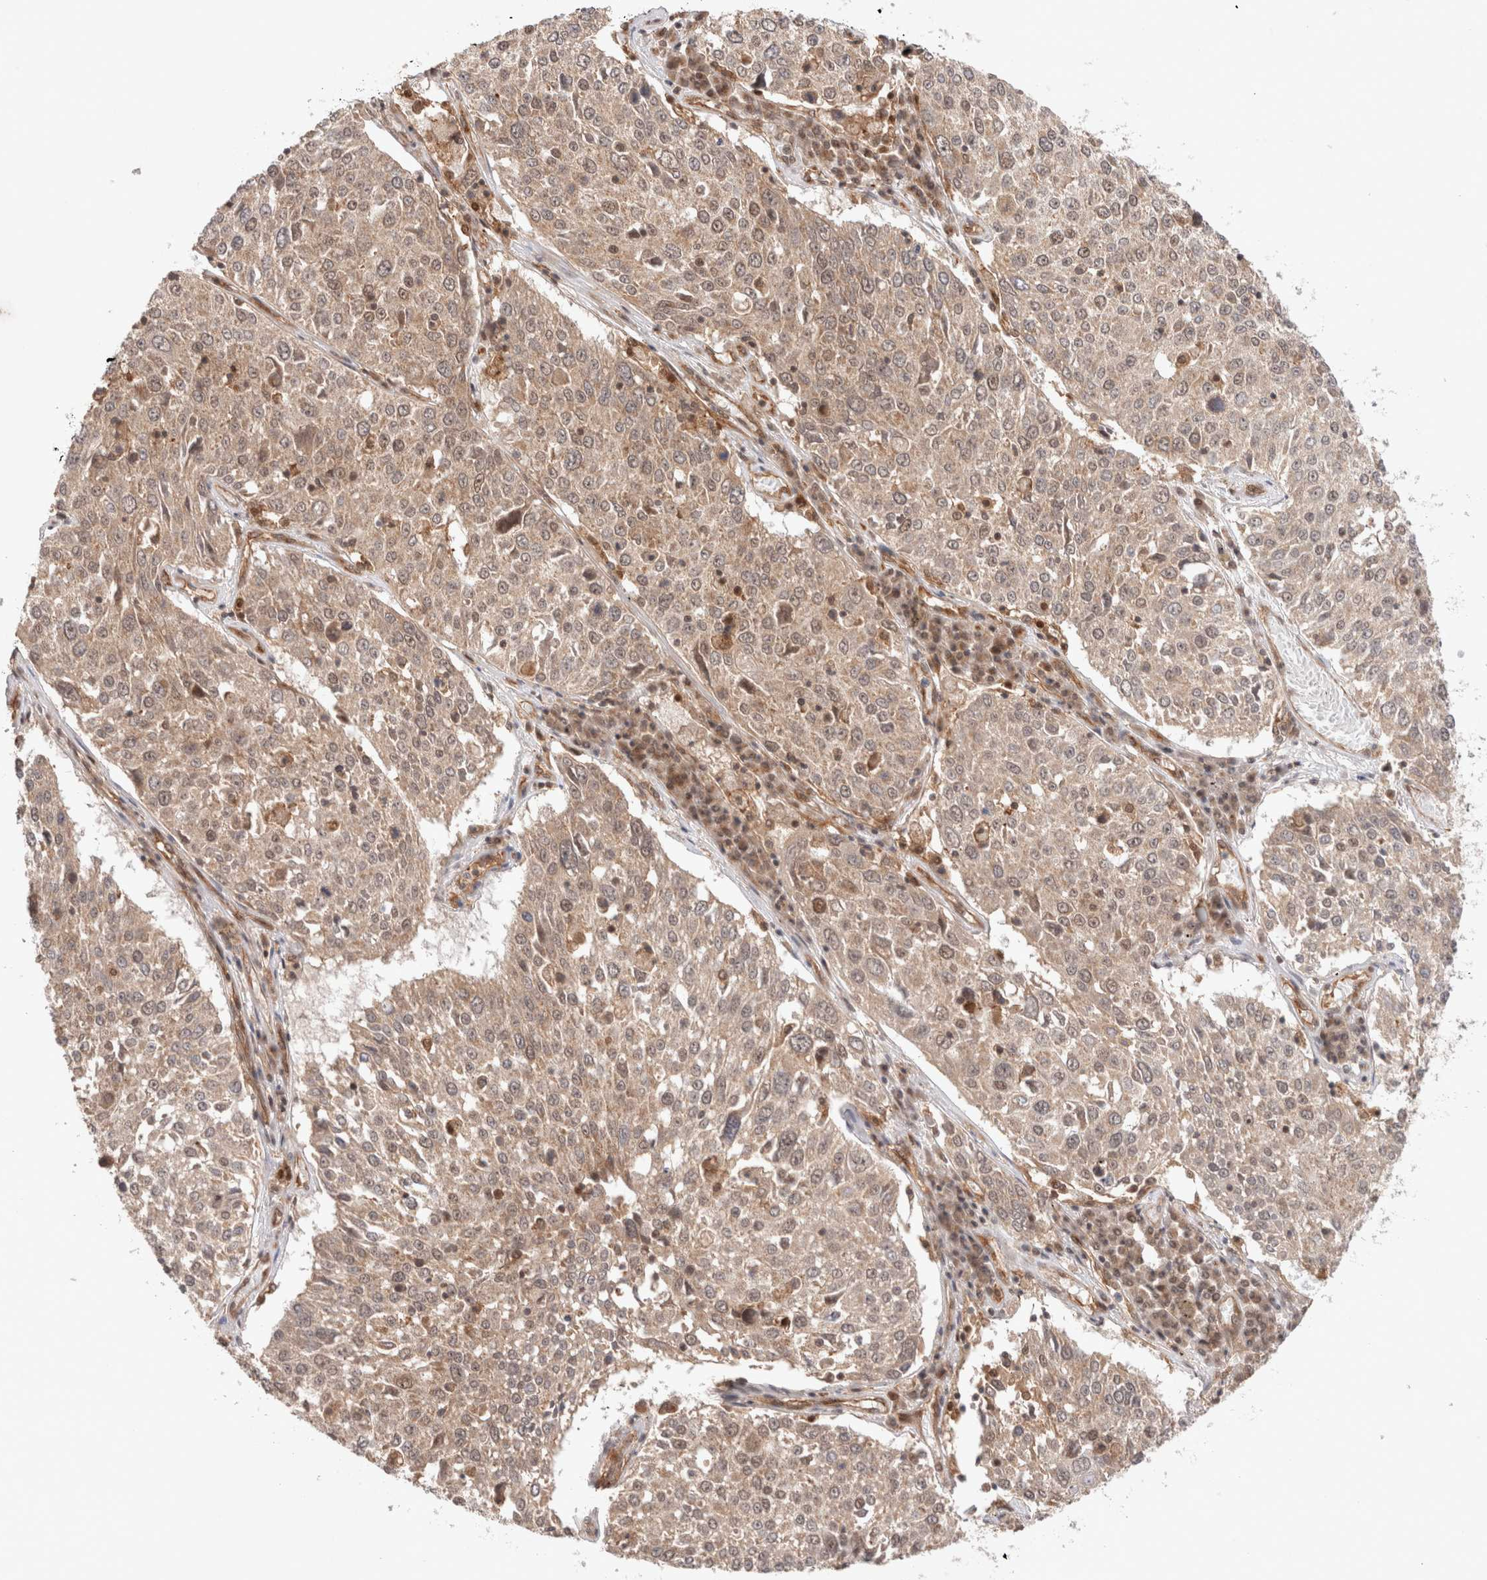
{"staining": {"intensity": "weak", "quantity": ">75%", "location": "cytoplasmic/membranous,nuclear"}, "tissue": "lung cancer", "cell_type": "Tumor cells", "image_type": "cancer", "snomed": [{"axis": "morphology", "description": "Squamous cell carcinoma, NOS"}, {"axis": "topography", "description": "Lung"}], "caption": "Protein analysis of squamous cell carcinoma (lung) tissue displays weak cytoplasmic/membranous and nuclear positivity in about >75% of tumor cells. The staining is performed using DAB brown chromogen to label protein expression. The nuclei are counter-stained blue using hematoxylin.", "gene": "SIKE1", "patient": {"sex": "male", "age": 65}}